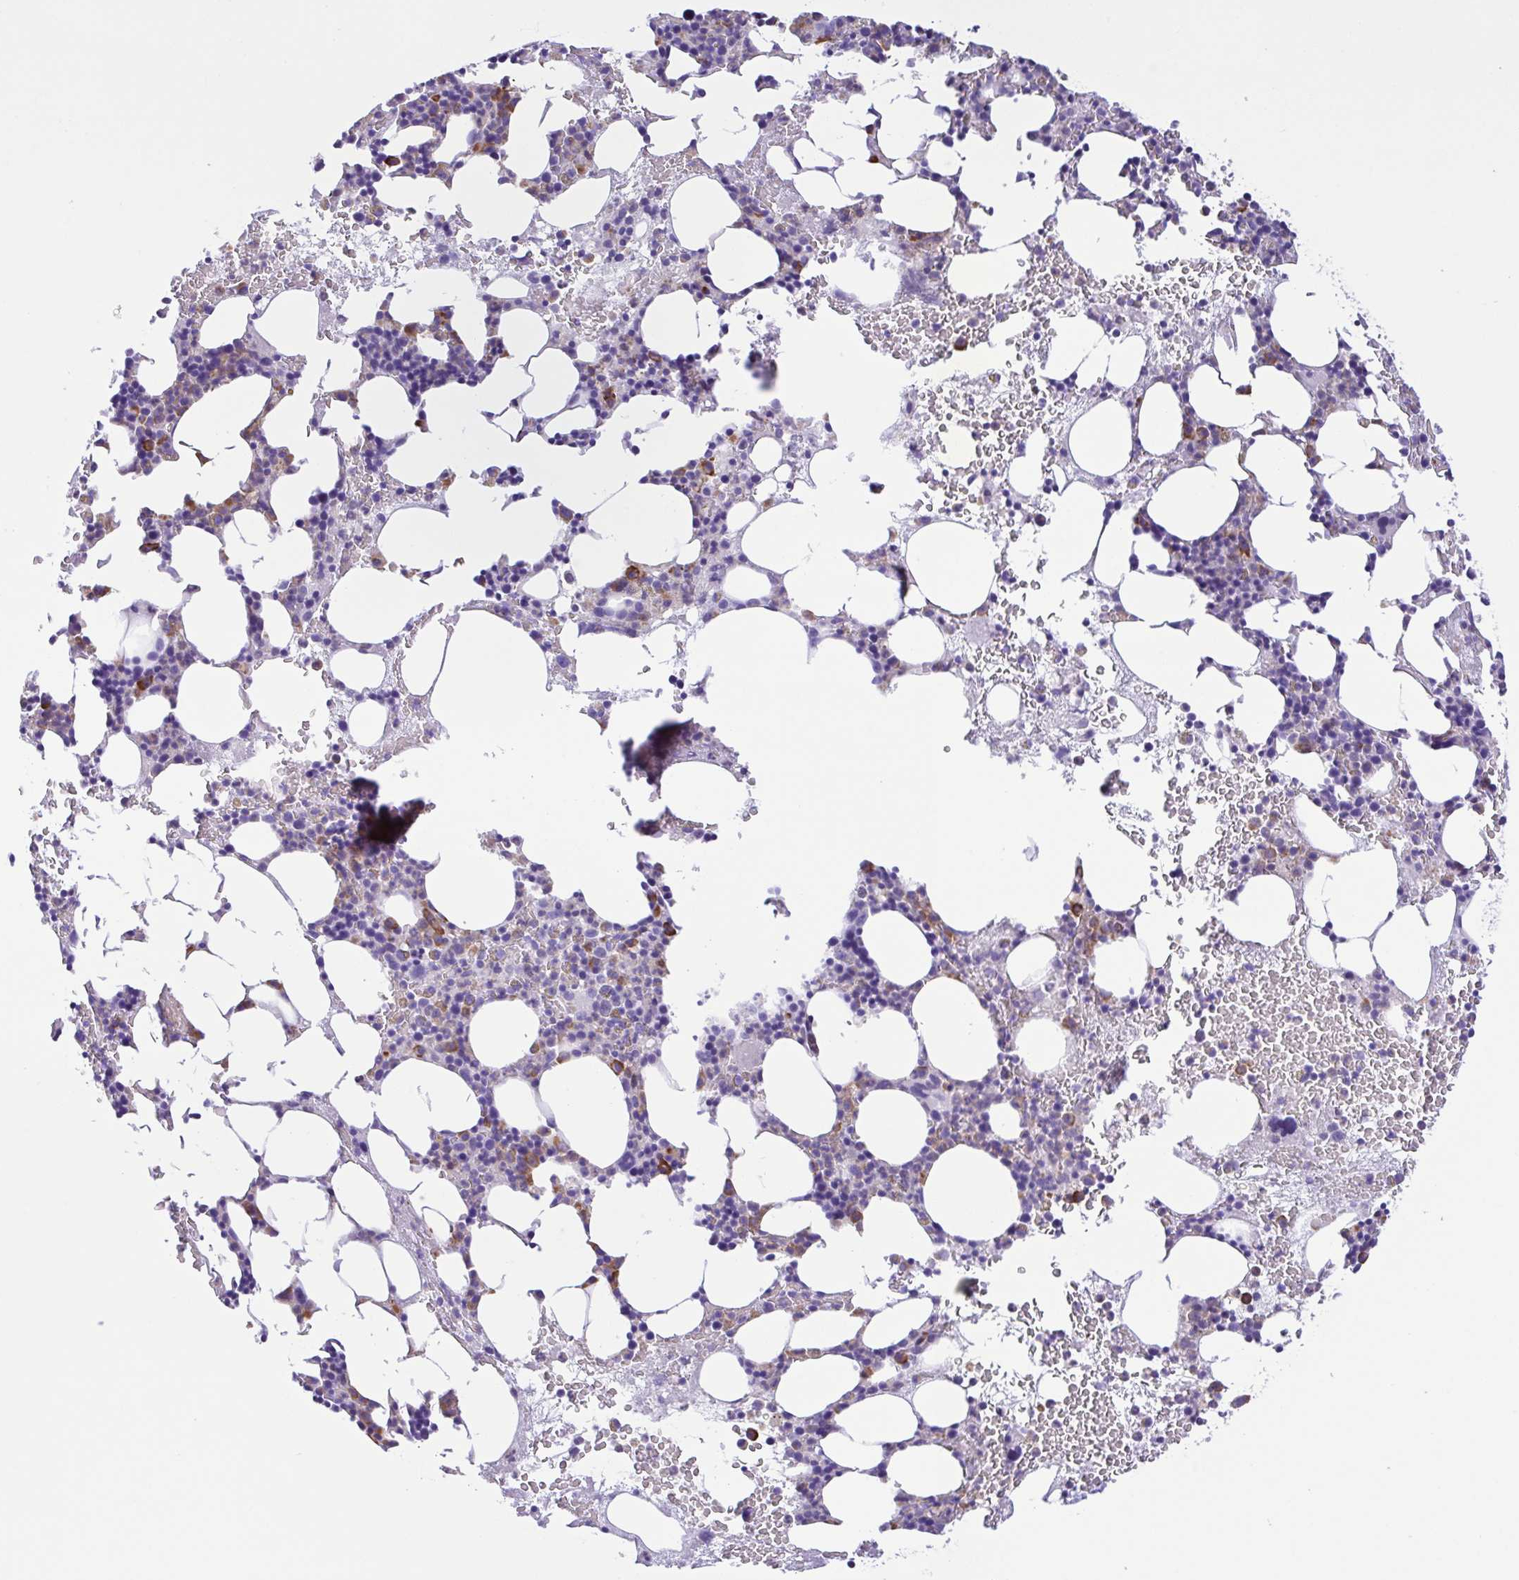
{"staining": {"intensity": "strong", "quantity": "<25%", "location": "cytoplasmic/membranous"}, "tissue": "bone marrow", "cell_type": "Hematopoietic cells", "image_type": "normal", "snomed": [{"axis": "morphology", "description": "Normal tissue, NOS"}, {"axis": "topography", "description": "Bone marrow"}], "caption": "Protein expression analysis of benign human bone marrow reveals strong cytoplasmic/membranous staining in approximately <25% of hematopoietic cells. (DAB (3,3'-diaminobenzidine) = brown stain, brightfield microscopy at high magnification).", "gene": "GPR17", "patient": {"sex": "female", "age": 72}}